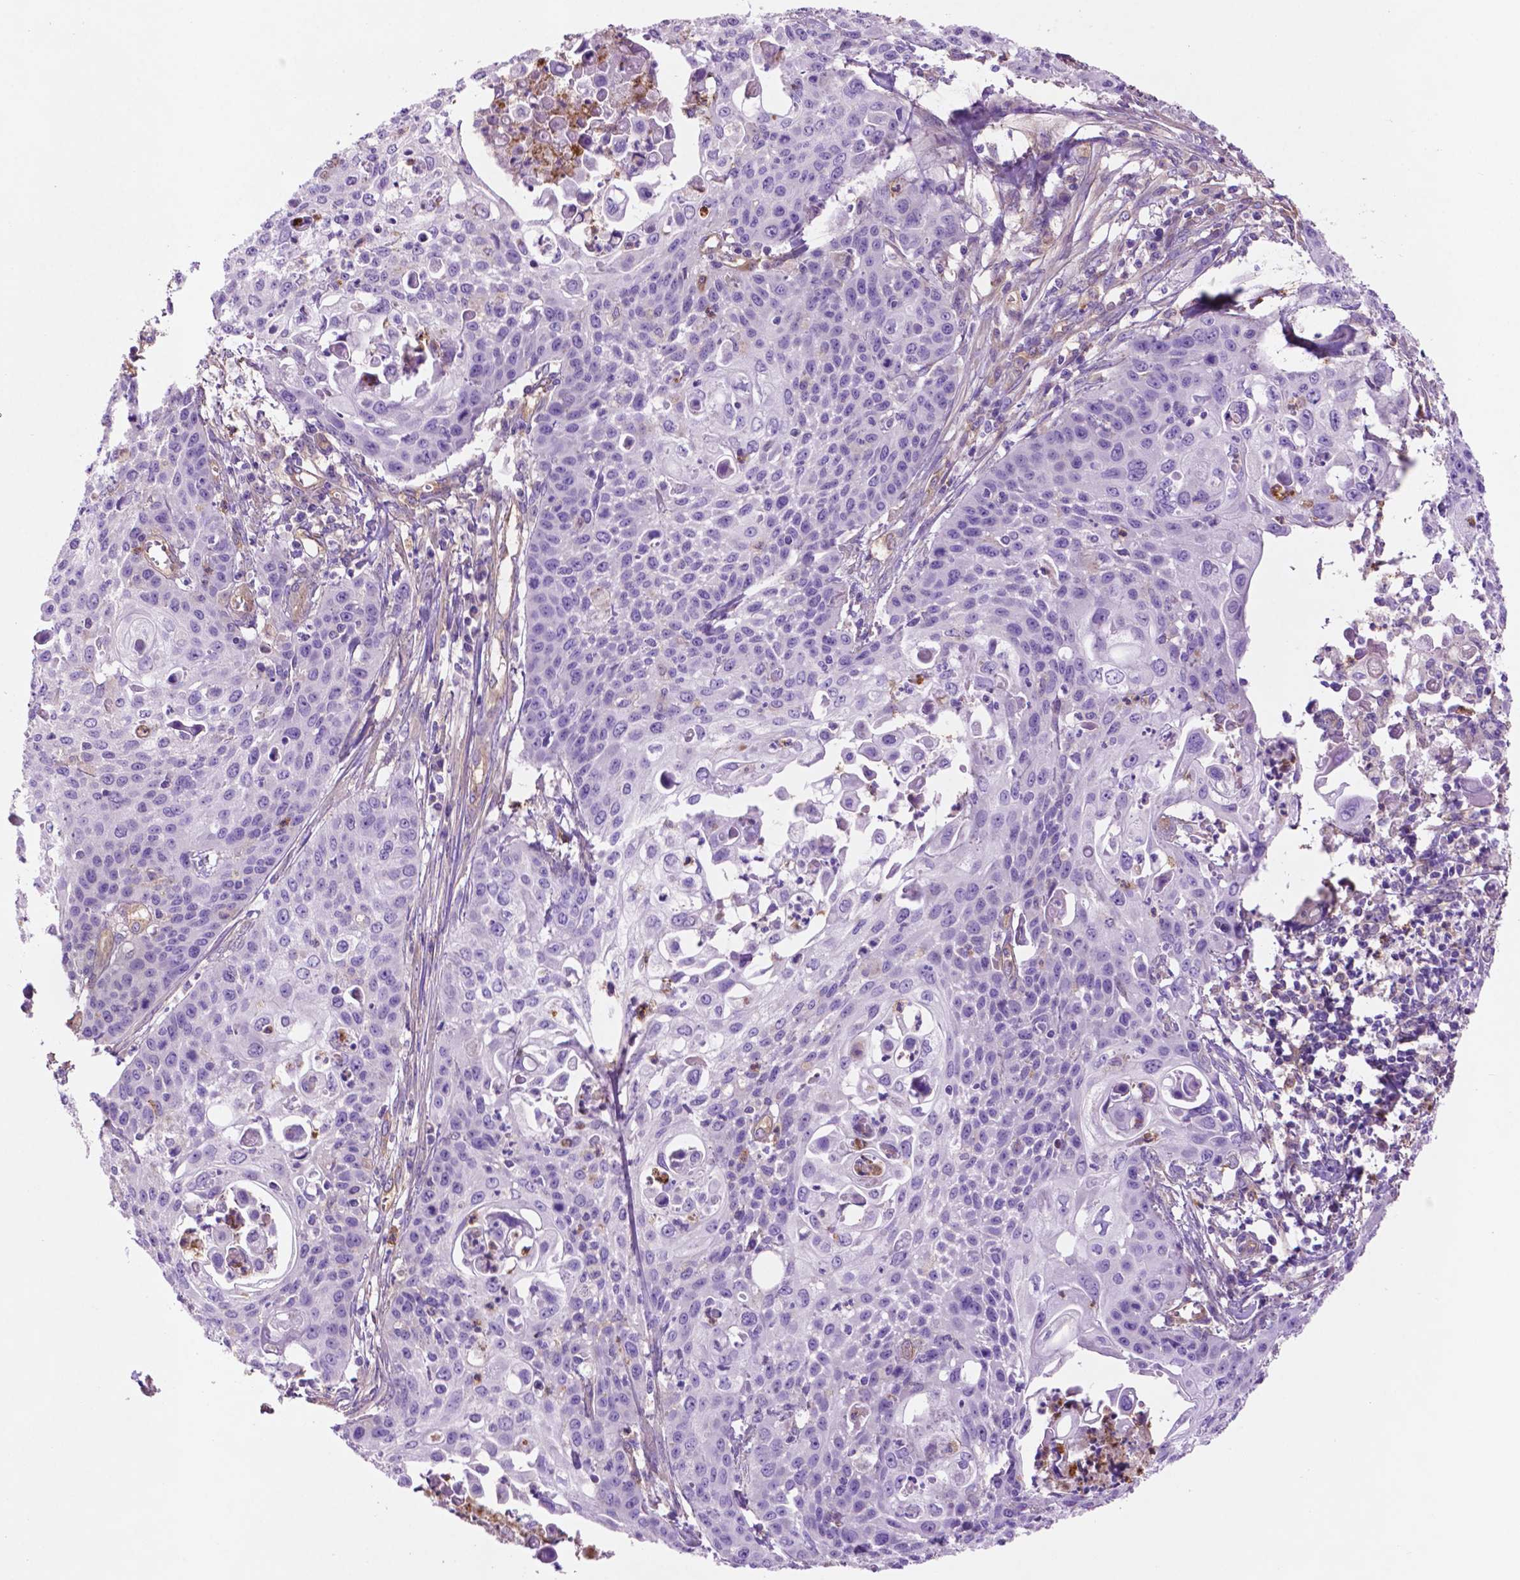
{"staining": {"intensity": "negative", "quantity": "none", "location": "none"}, "tissue": "cervical cancer", "cell_type": "Tumor cells", "image_type": "cancer", "snomed": [{"axis": "morphology", "description": "Squamous cell carcinoma, NOS"}, {"axis": "topography", "description": "Cervix"}], "caption": "An image of cervical cancer (squamous cell carcinoma) stained for a protein exhibits no brown staining in tumor cells.", "gene": "GDPD5", "patient": {"sex": "female", "age": 65}}